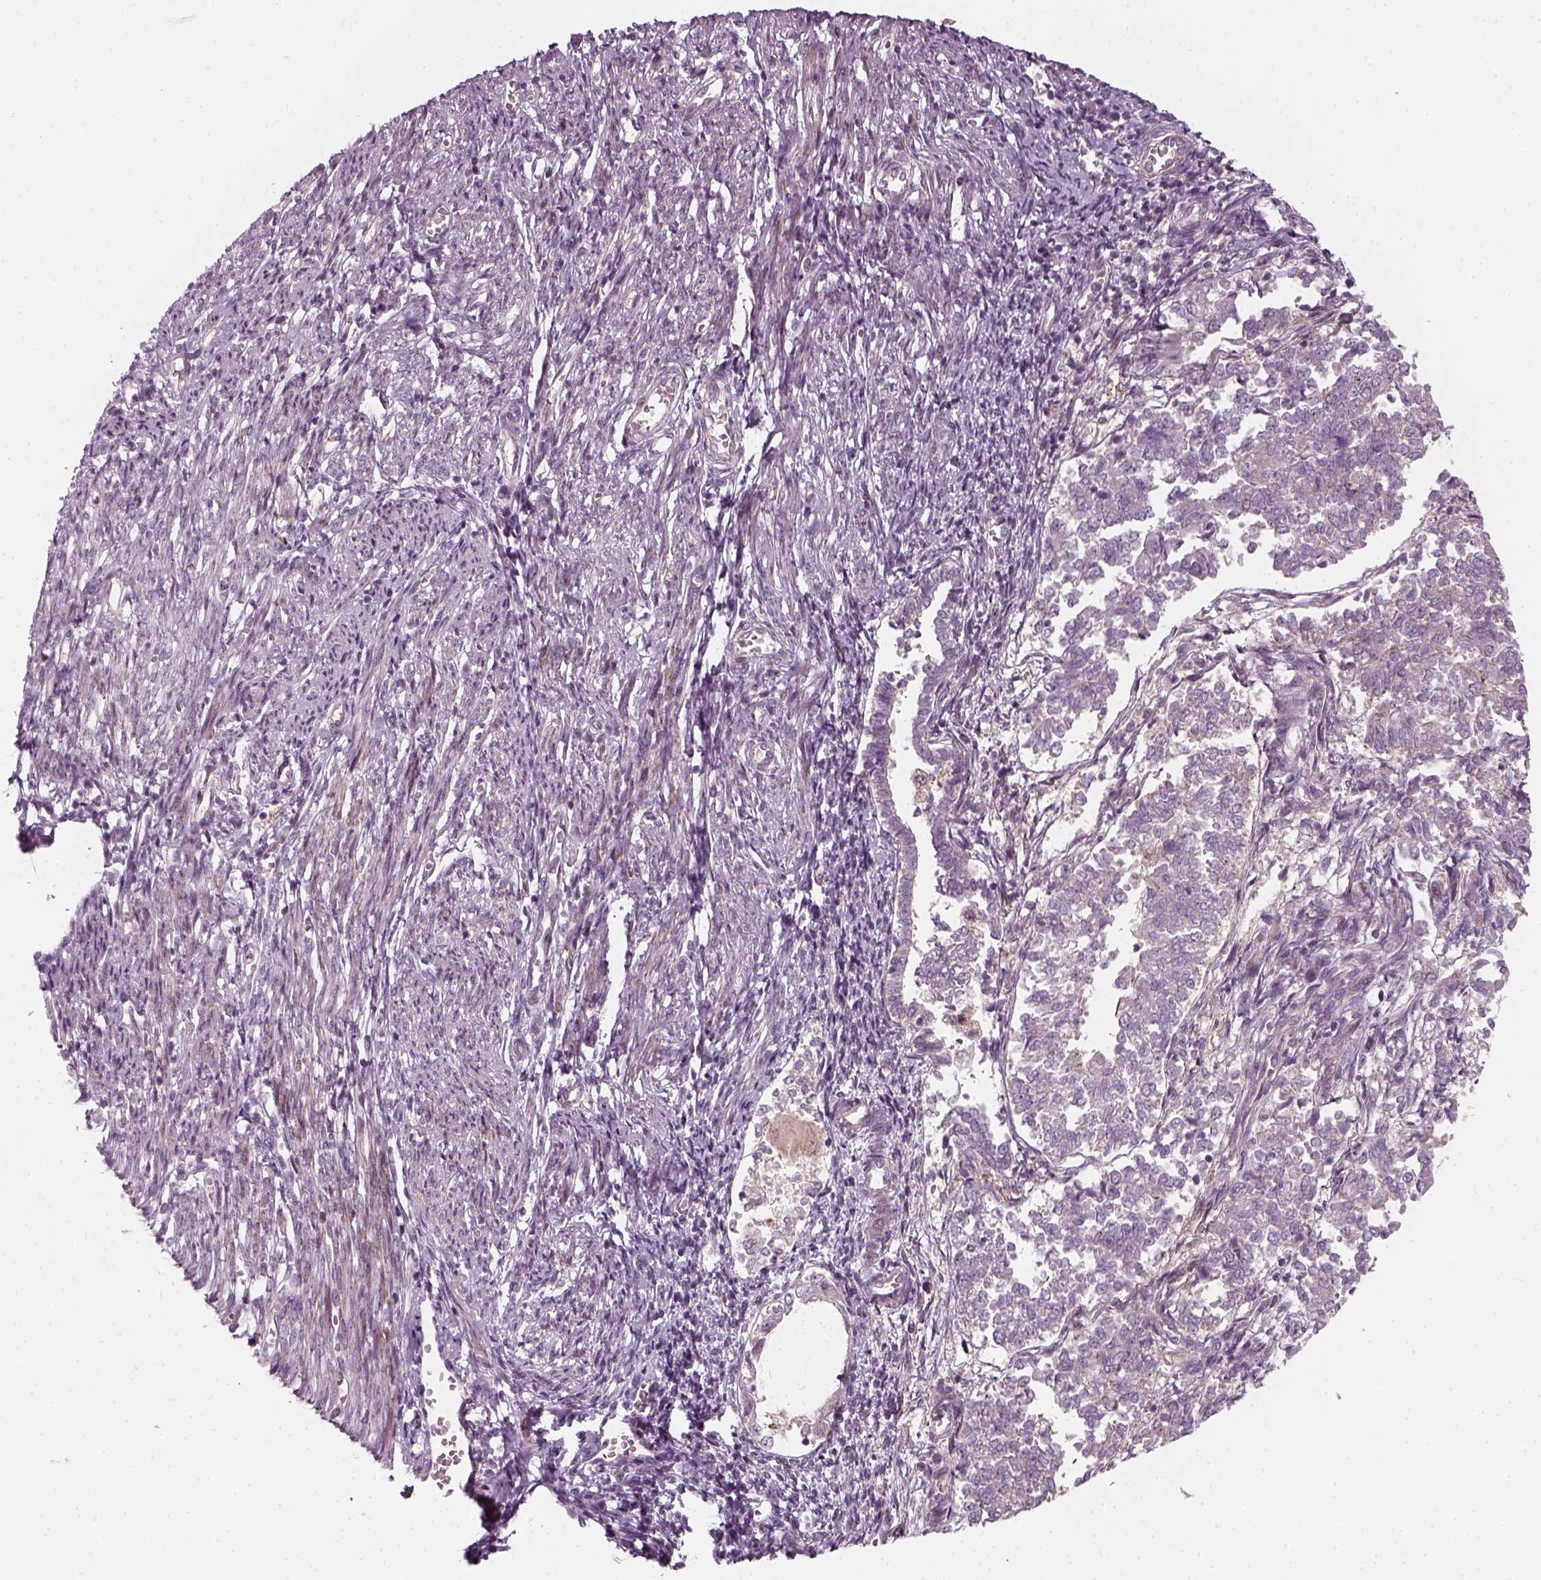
{"staining": {"intensity": "negative", "quantity": "none", "location": "none"}, "tissue": "endometrial cancer", "cell_type": "Tumor cells", "image_type": "cancer", "snomed": [{"axis": "morphology", "description": "Adenocarcinoma, NOS"}, {"axis": "topography", "description": "Endometrium"}], "caption": "This photomicrograph is of endometrial cancer stained with immunohistochemistry (IHC) to label a protein in brown with the nuclei are counter-stained blue. There is no staining in tumor cells.", "gene": "DNASE1L1", "patient": {"sex": "female", "age": 65}}